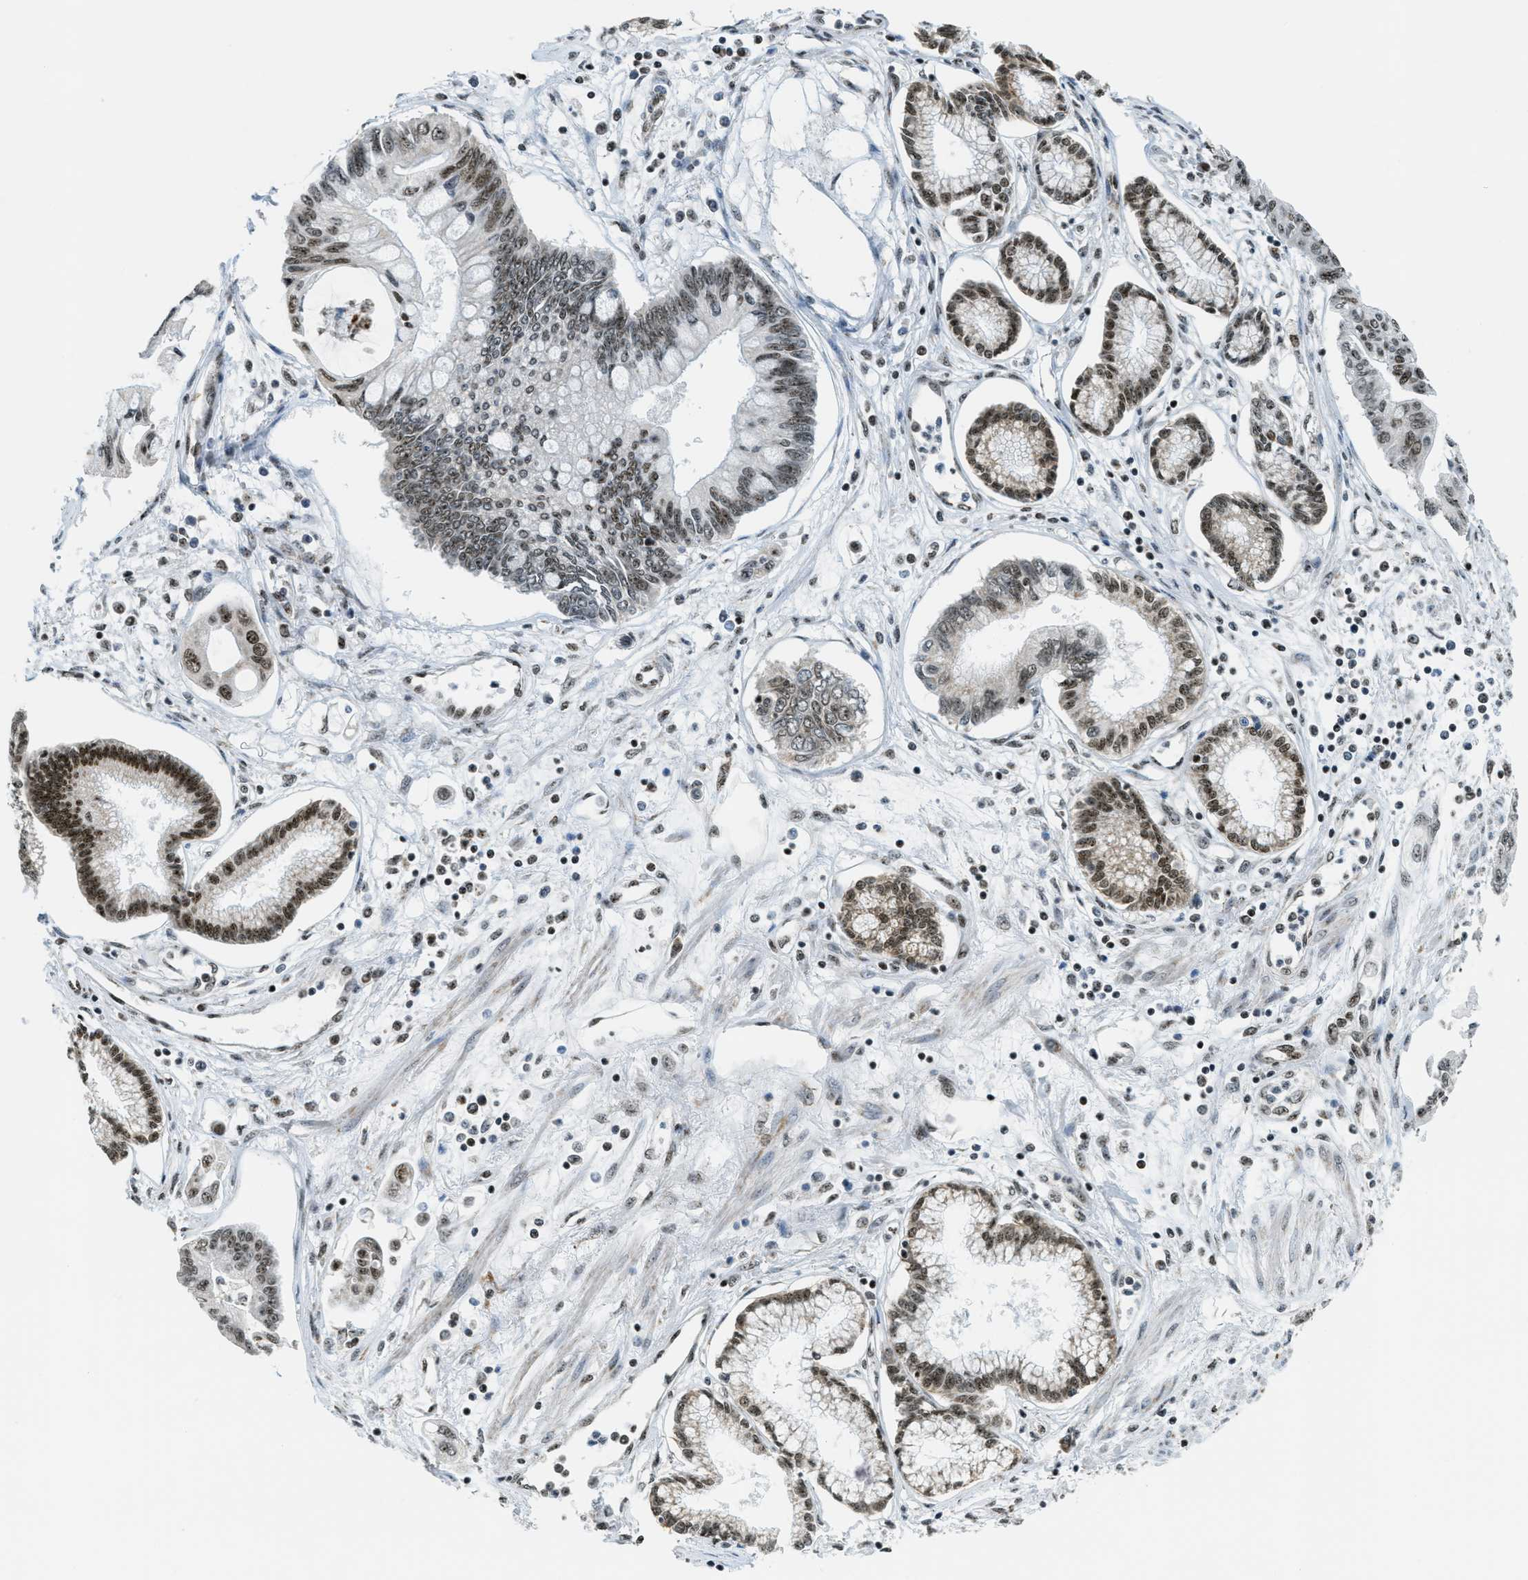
{"staining": {"intensity": "moderate", "quantity": ">75%", "location": "nuclear"}, "tissue": "pancreatic cancer", "cell_type": "Tumor cells", "image_type": "cancer", "snomed": [{"axis": "morphology", "description": "Adenocarcinoma, NOS"}, {"axis": "topography", "description": "Pancreas"}], "caption": "Tumor cells display medium levels of moderate nuclear expression in about >75% of cells in pancreatic cancer. Immunohistochemistry stains the protein of interest in brown and the nuclei are stained blue.", "gene": "SP100", "patient": {"sex": "female", "age": 77}}